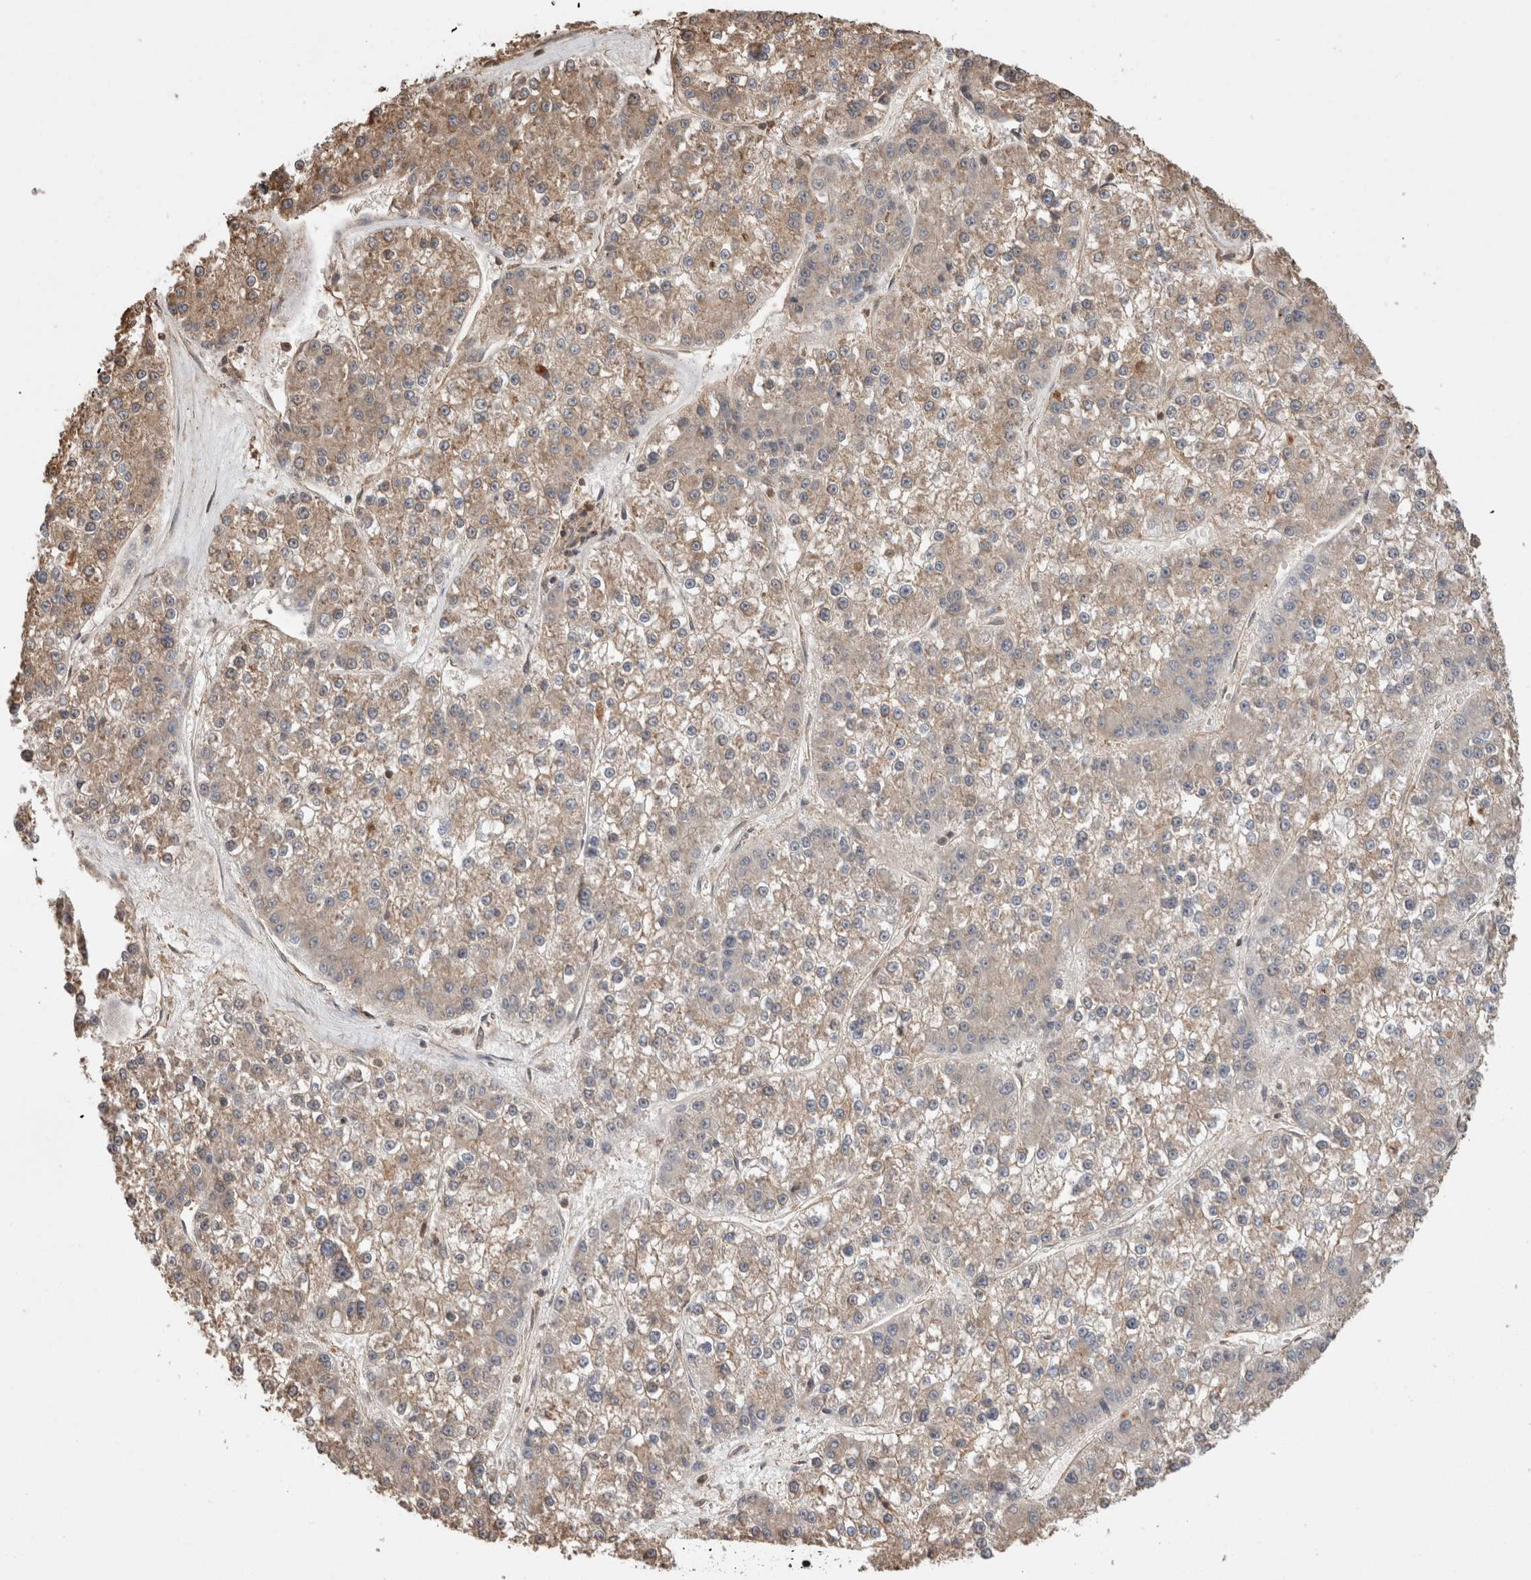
{"staining": {"intensity": "weak", "quantity": ">75%", "location": "cytoplasmic/membranous"}, "tissue": "liver cancer", "cell_type": "Tumor cells", "image_type": "cancer", "snomed": [{"axis": "morphology", "description": "Carcinoma, Hepatocellular, NOS"}, {"axis": "topography", "description": "Liver"}], "caption": "Immunohistochemical staining of liver cancer reveals weak cytoplasmic/membranous protein positivity in about >75% of tumor cells.", "gene": "TRIM5", "patient": {"sex": "female", "age": 73}}